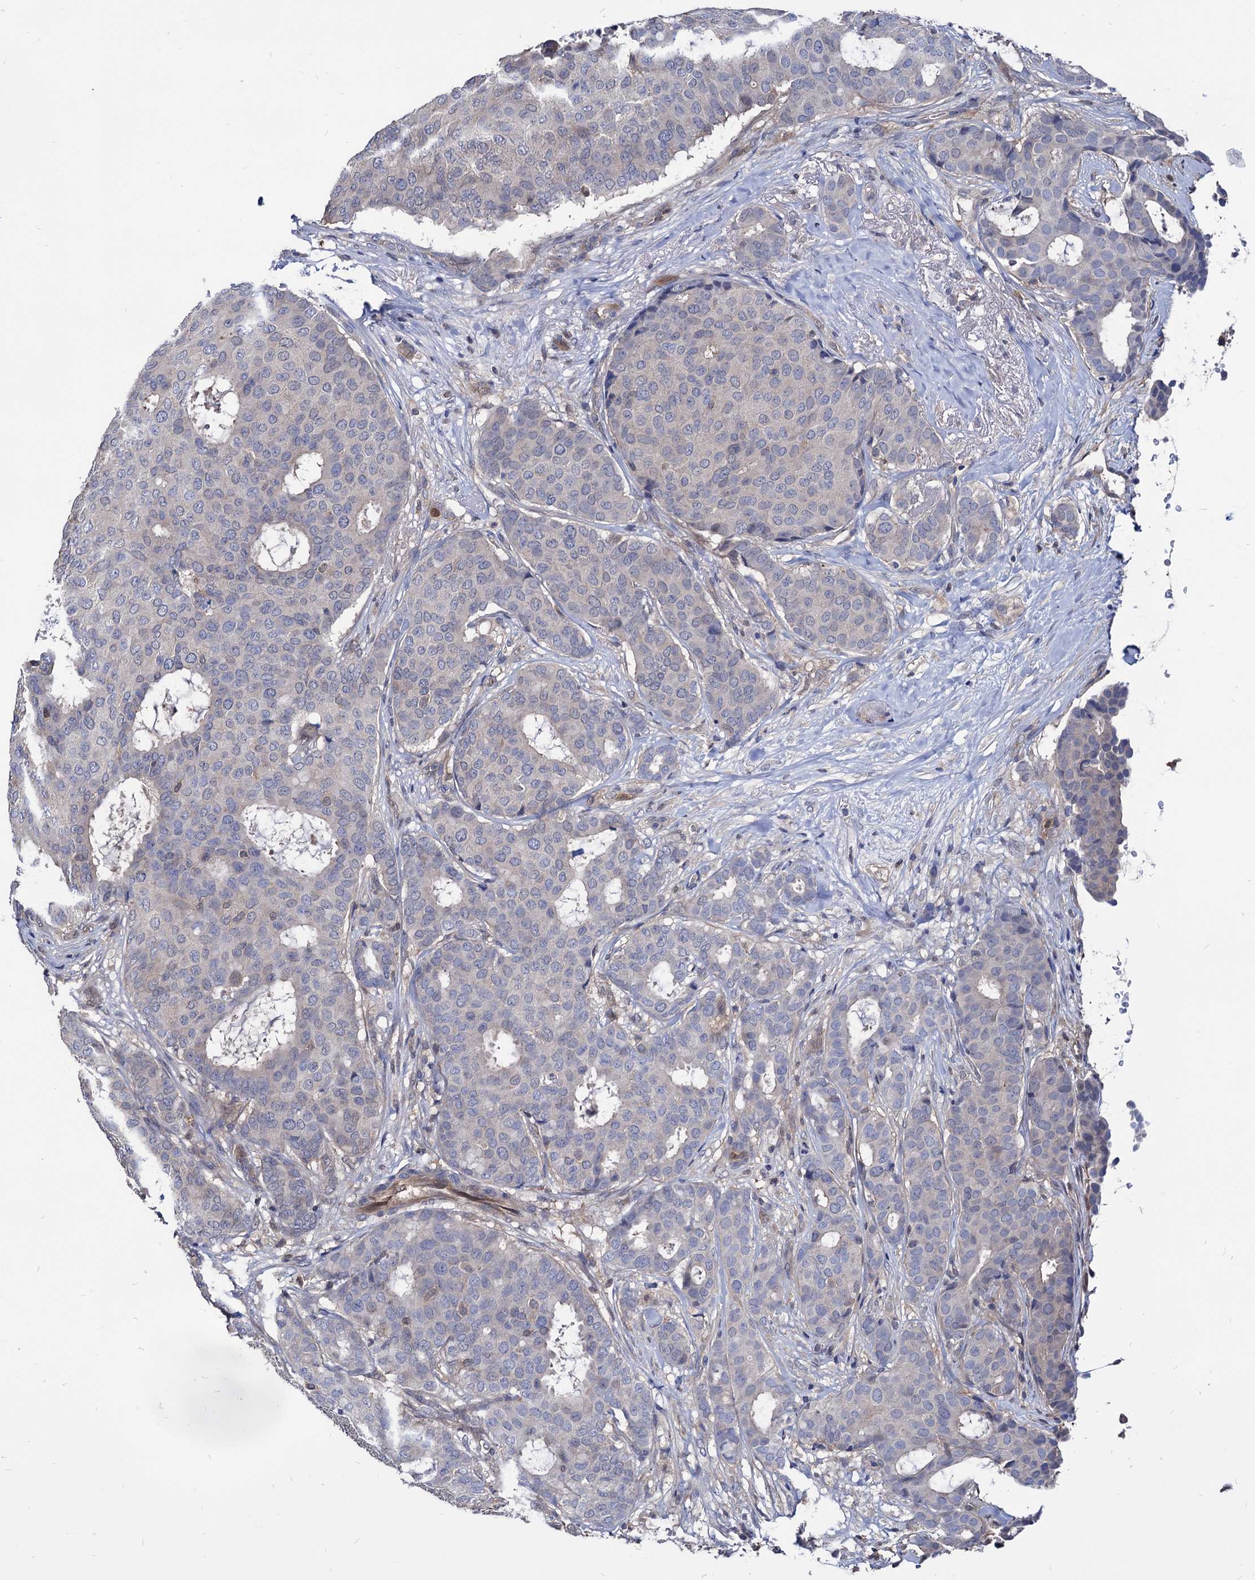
{"staining": {"intensity": "negative", "quantity": "none", "location": "none"}, "tissue": "breast cancer", "cell_type": "Tumor cells", "image_type": "cancer", "snomed": [{"axis": "morphology", "description": "Duct carcinoma"}, {"axis": "topography", "description": "Breast"}], "caption": "This is a image of IHC staining of breast cancer (intraductal carcinoma), which shows no staining in tumor cells. The staining was performed using DAB to visualize the protein expression in brown, while the nuclei were stained in blue with hematoxylin (Magnification: 20x).", "gene": "CPPED1", "patient": {"sex": "female", "age": 75}}